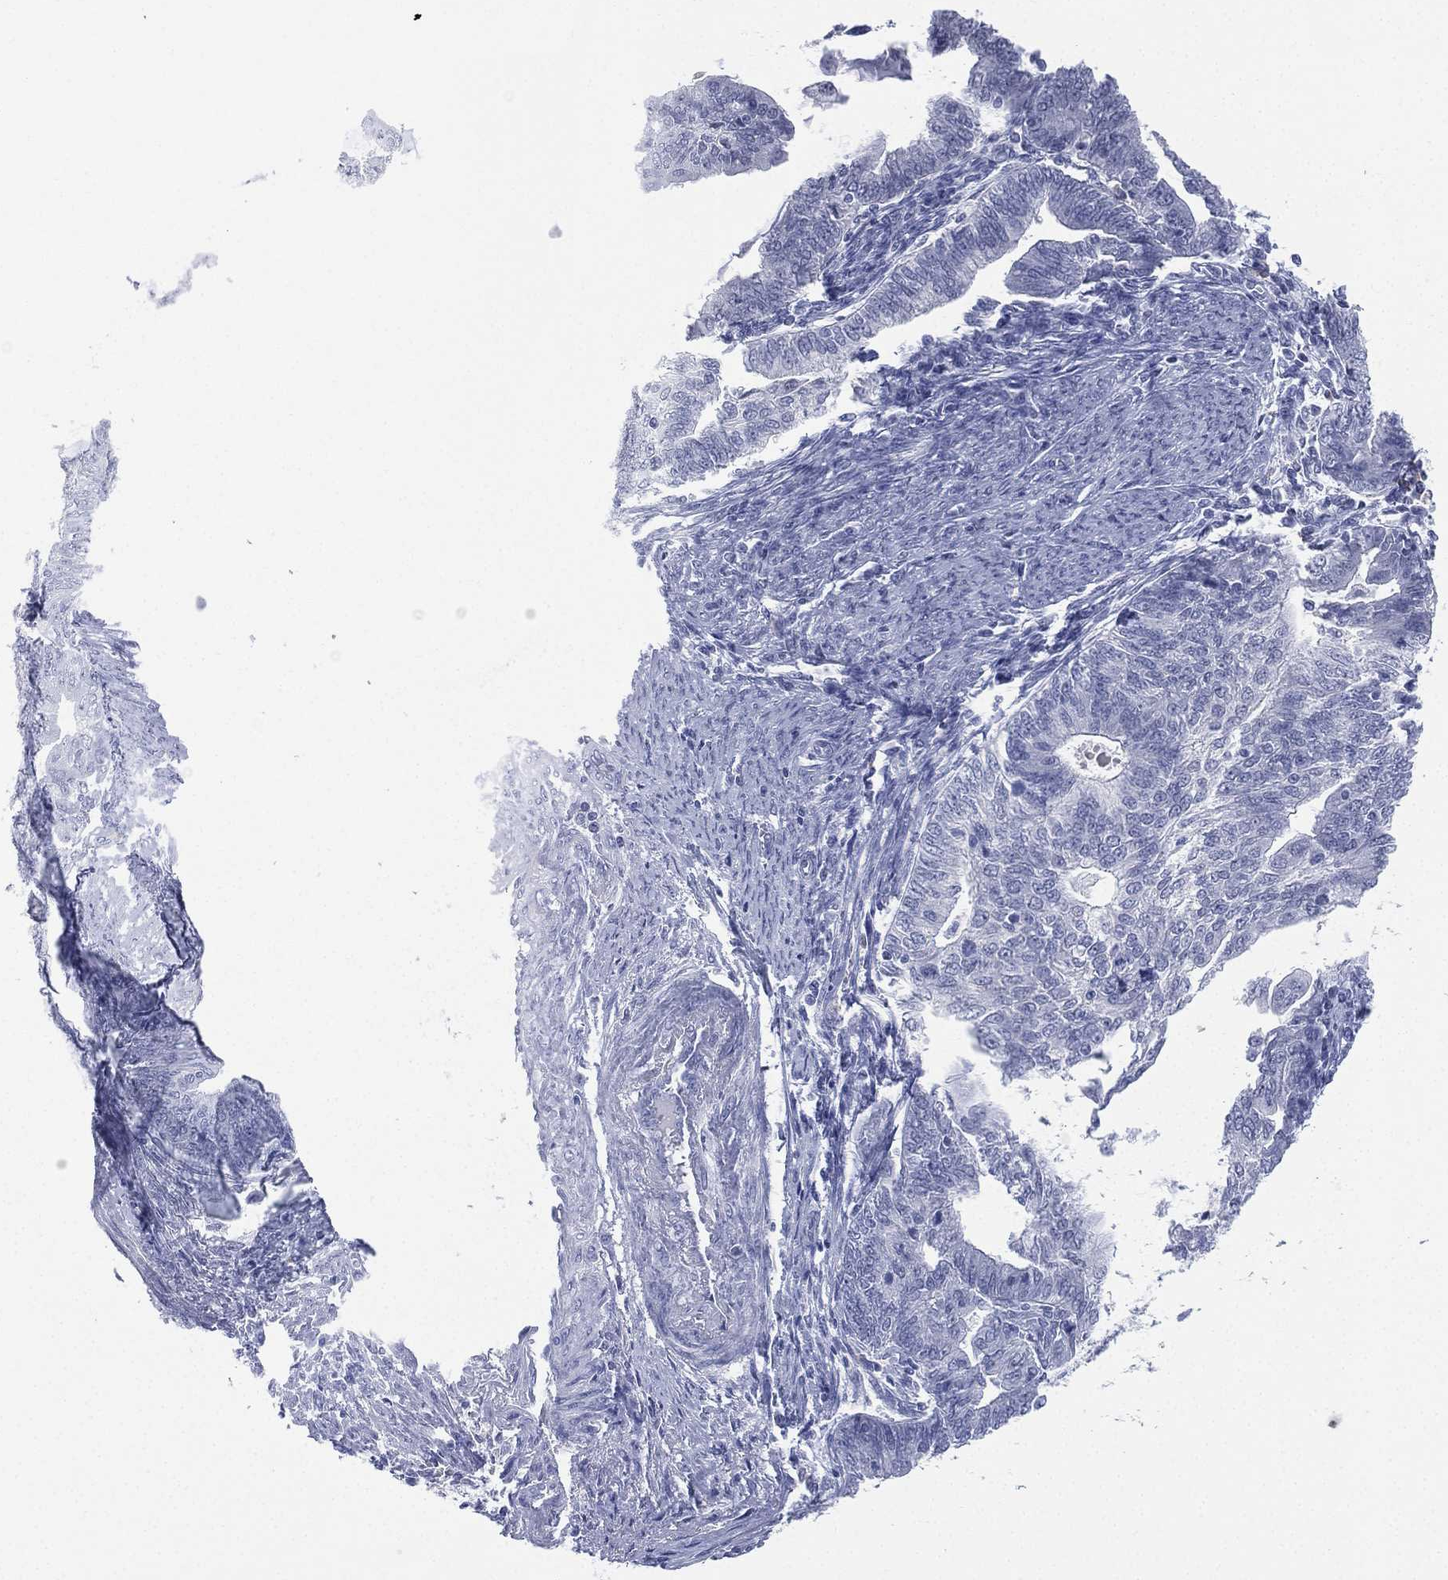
{"staining": {"intensity": "negative", "quantity": "none", "location": "none"}, "tissue": "endometrial cancer", "cell_type": "Tumor cells", "image_type": "cancer", "snomed": [{"axis": "morphology", "description": "Adenocarcinoma, NOS"}, {"axis": "topography", "description": "Endometrium"}], "caption": "Immunohistochemistry photomicrograph of neoplastic tissue: endometrial cancer (adenocarcinoma) stained with DAB (3,3'-diaminobenzidine) reveals no significant protein expression in tumor cells. Nuclei are stained in blue.", "gene": "CD22", "patient": {"sex": "female", "age": 82}}